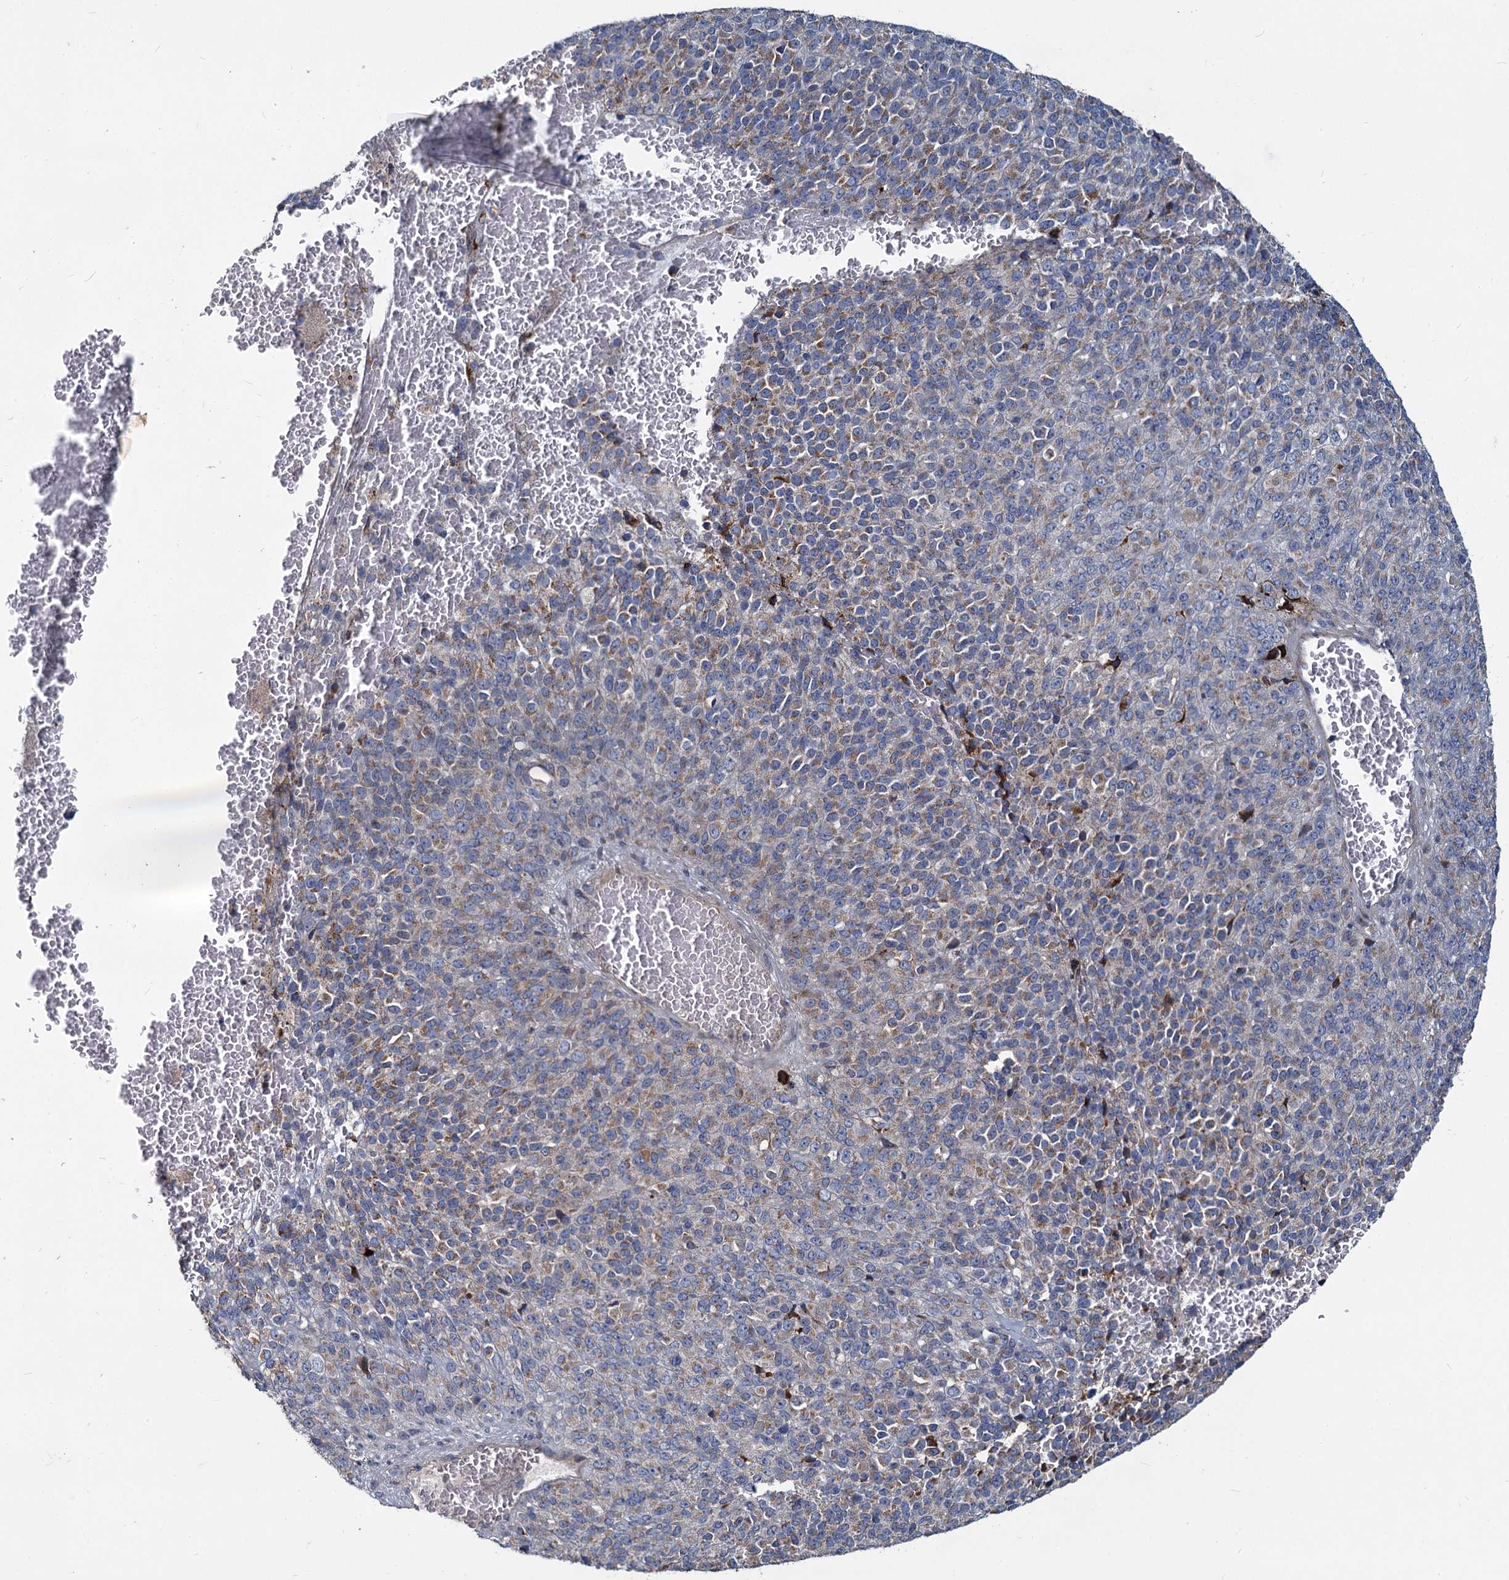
{"staining": {"intensity": "weak", "quantity": "25%-75%", "location": "cytoplasmic/membranous"}, "tissue": "melanoma", "cell_type": "Tumor cells", "image_type": "cancer", "snomed": [{"axis": "morphology", "description": "Malignant melanoma, Metastatic site"}, {"axis": "topography", "description": "Brain"}], "caption": "This is a micrograph of immunohistochemistry staining of malignant melanoma (metastatic site), which shows weak staining in the cytoplasmic/membranous of tumor cells.", "gene": "DCUN1D2", "patient": {"sex": "female", "age": 56}}